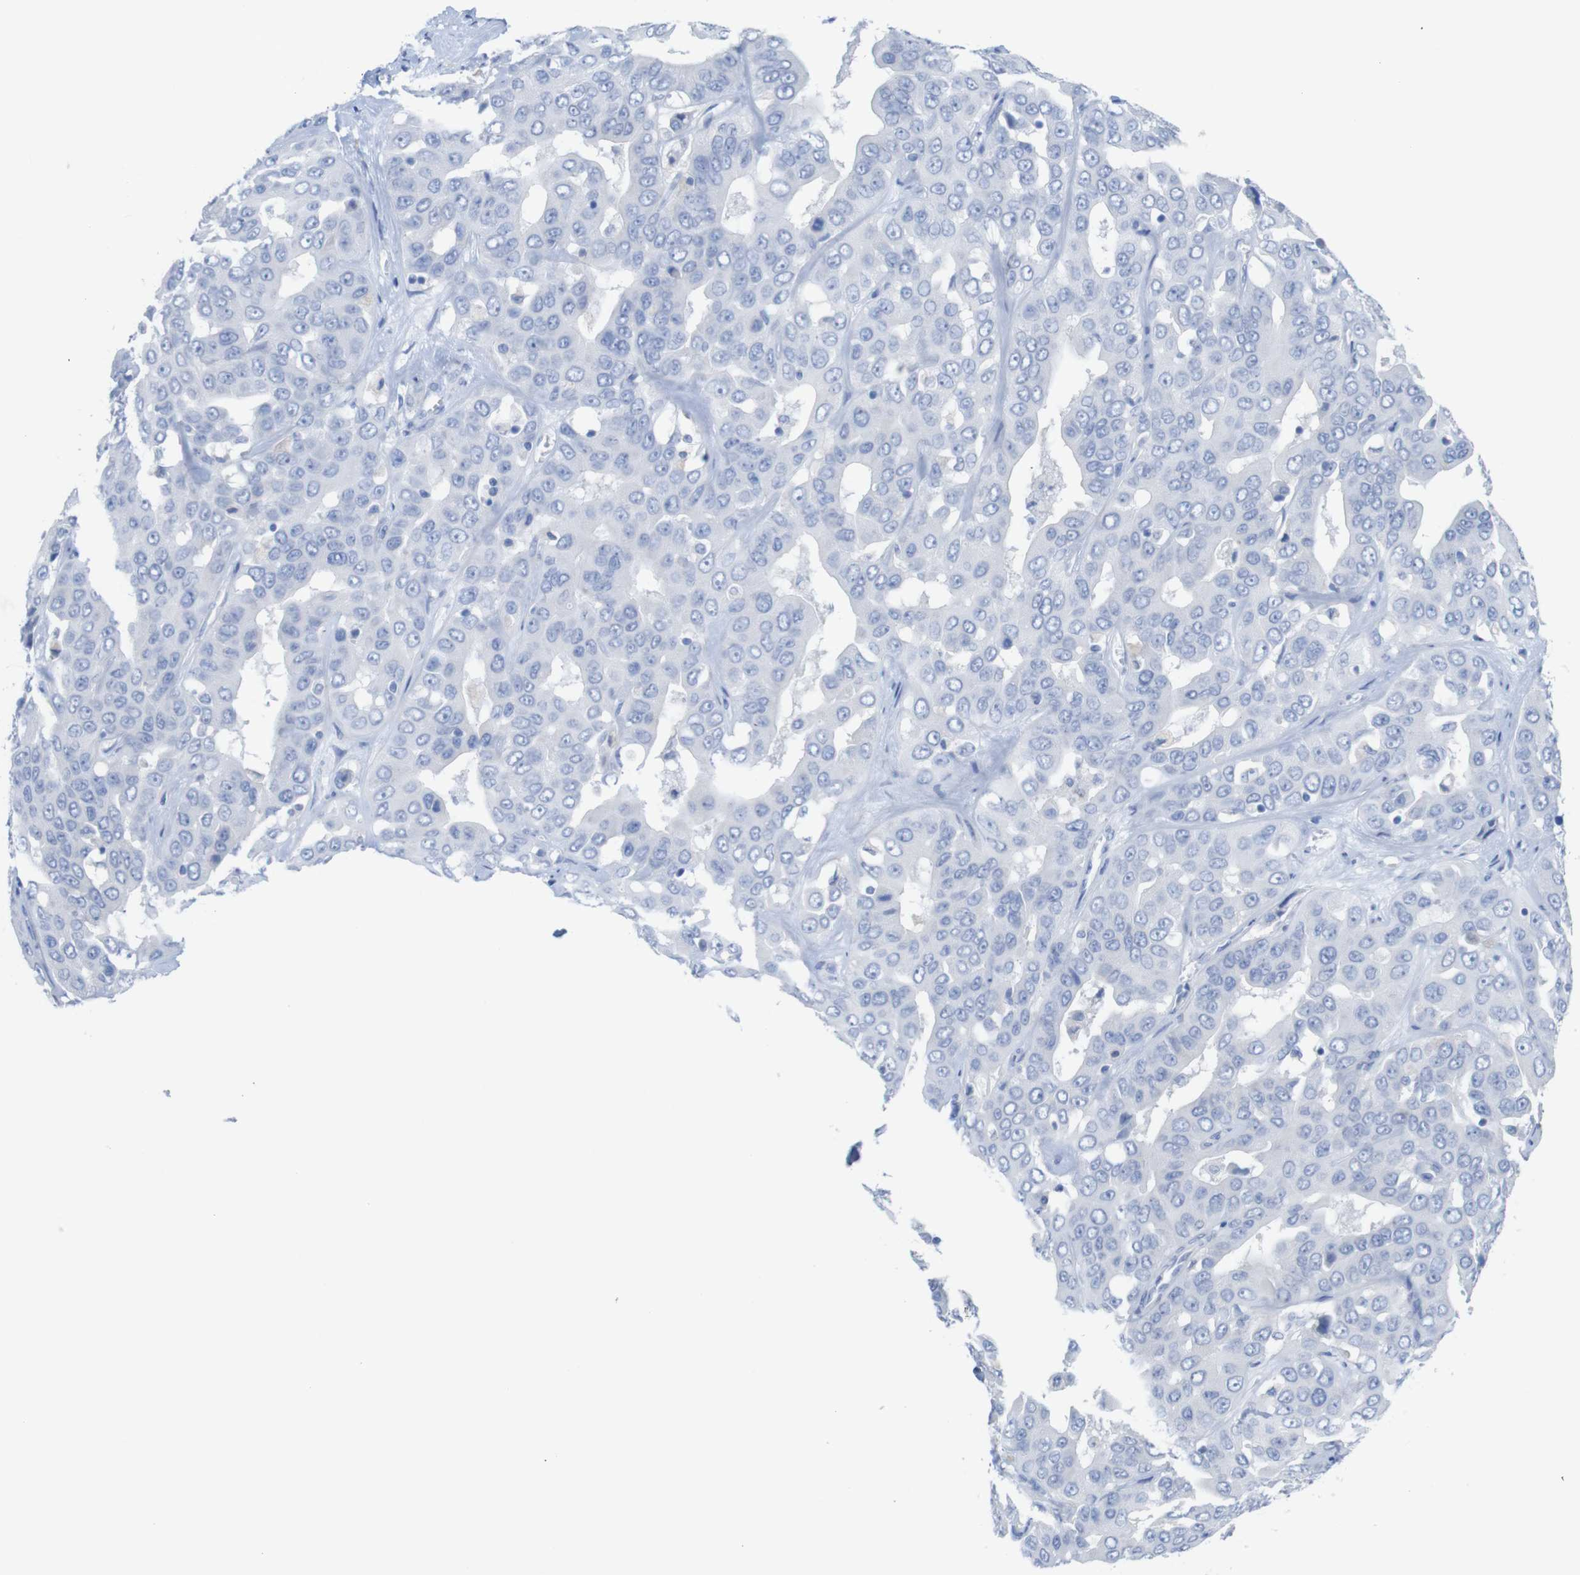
{"staining": {"intensity": "negative", "quantity": "none", "location": "none"}, "tissue": "liver cancer", "cell_type": "Tumor cells", "image_type": "cancer", "snomed": [{"axis": "morphology", "description": "Cholangiocarcinoma"}, {"axis": "topography", "description": "Liver"}], "caption": "There is no significant positivity in tumor cells of liver cancer (cholangiocarcinoma).", "gene": "PNMA1", "patient": {"sex": "female", "age": 52}}